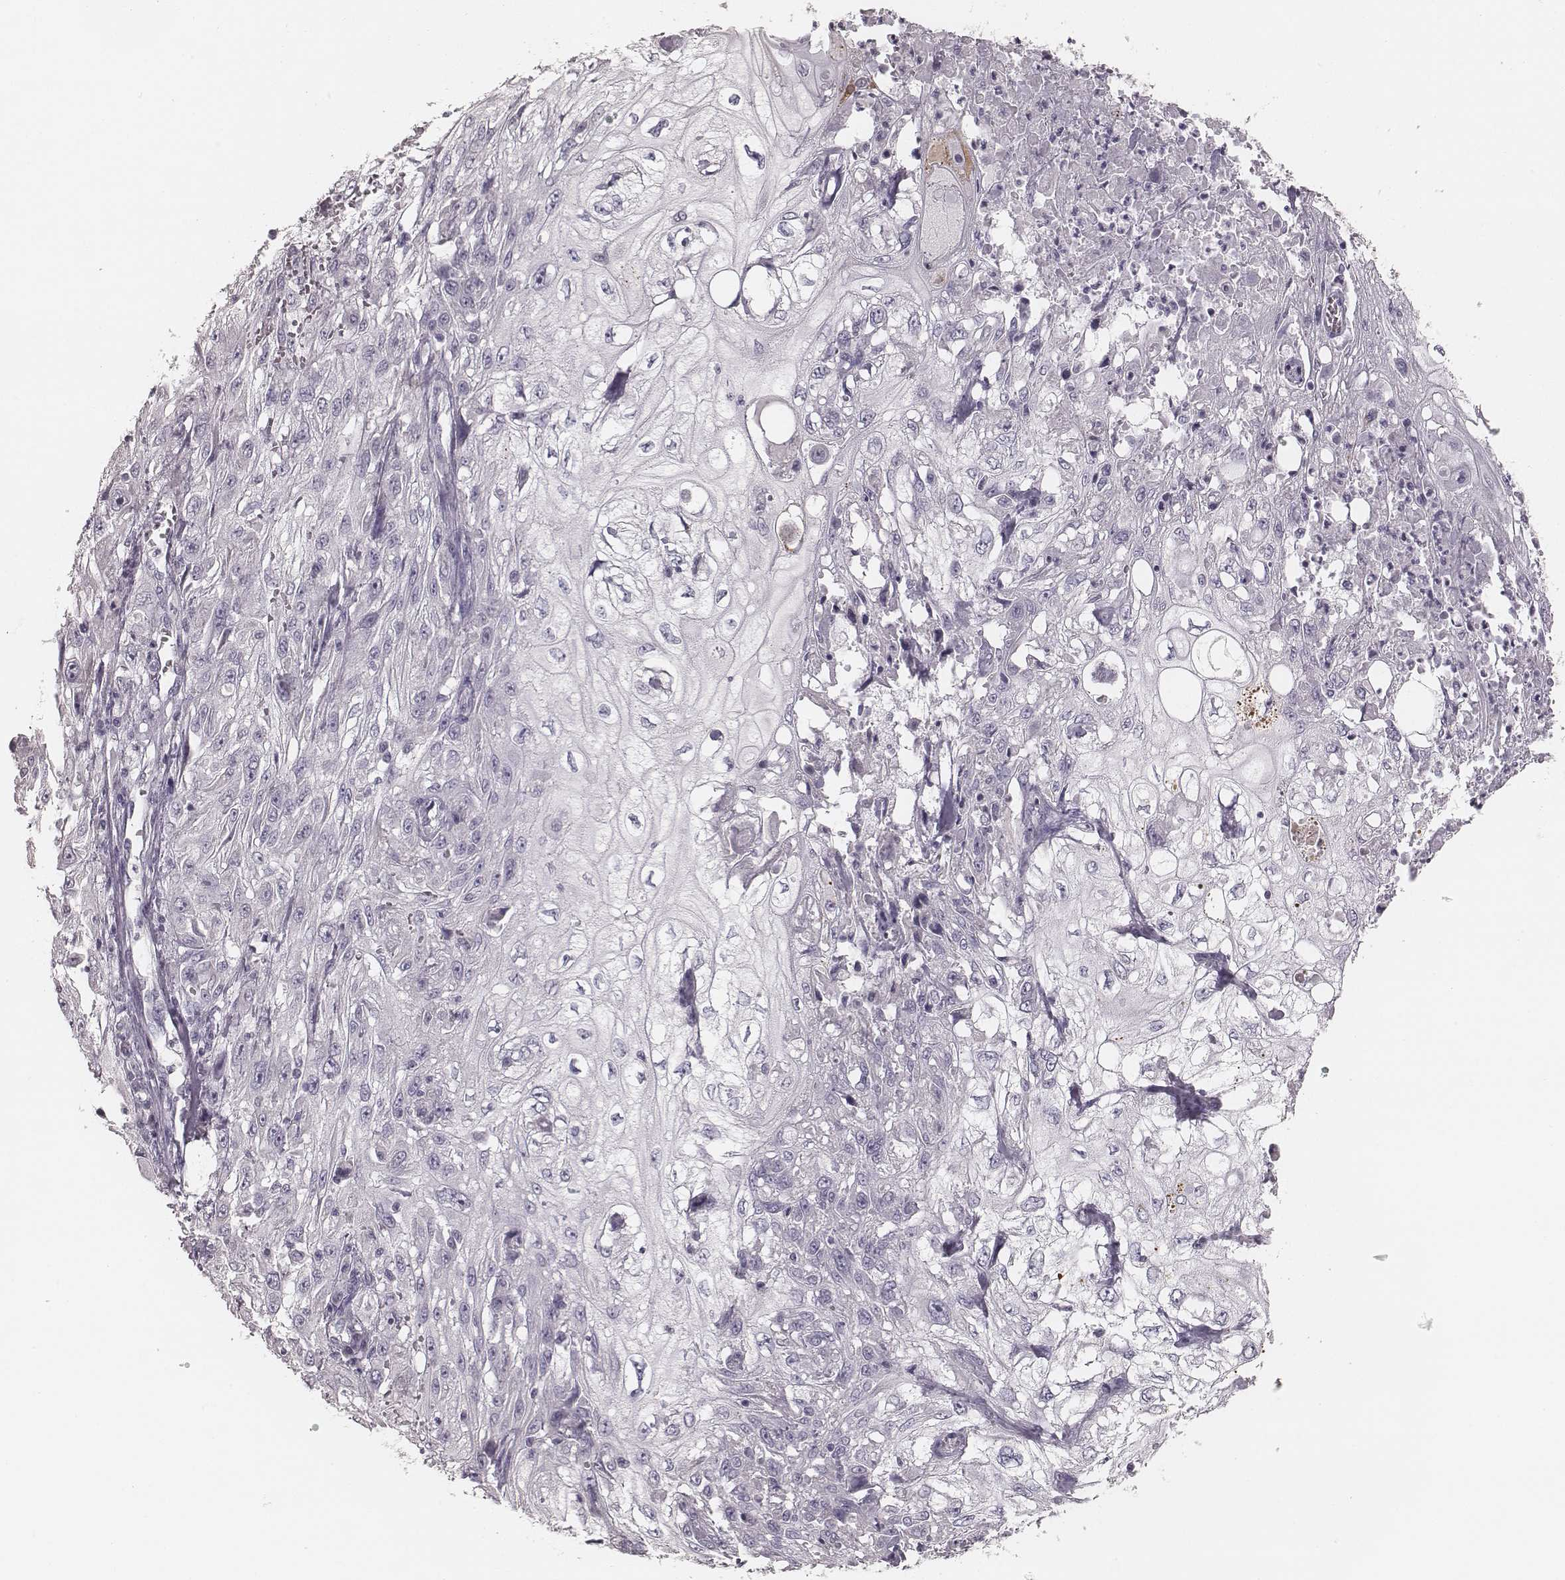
{"staining": {"intensity": "negative", "quantity": "none", "location": "none"}, "tissue": "skin cancer", "cell_type": "Tumor cells", "image_type": "cancer", "snomed": [{"axis": "morphology", "description": "Squamous cell carcinoma, NOS"}, {"axis": "topography", "description": "Skin"}], "caption": "This is an immunohistochemistry micrograph of skin cancer (squamous cell carcinoma). There is no expression in tumor cells.", "gene": "ZP4", "patient": {"sex": "male", "age": 75}}